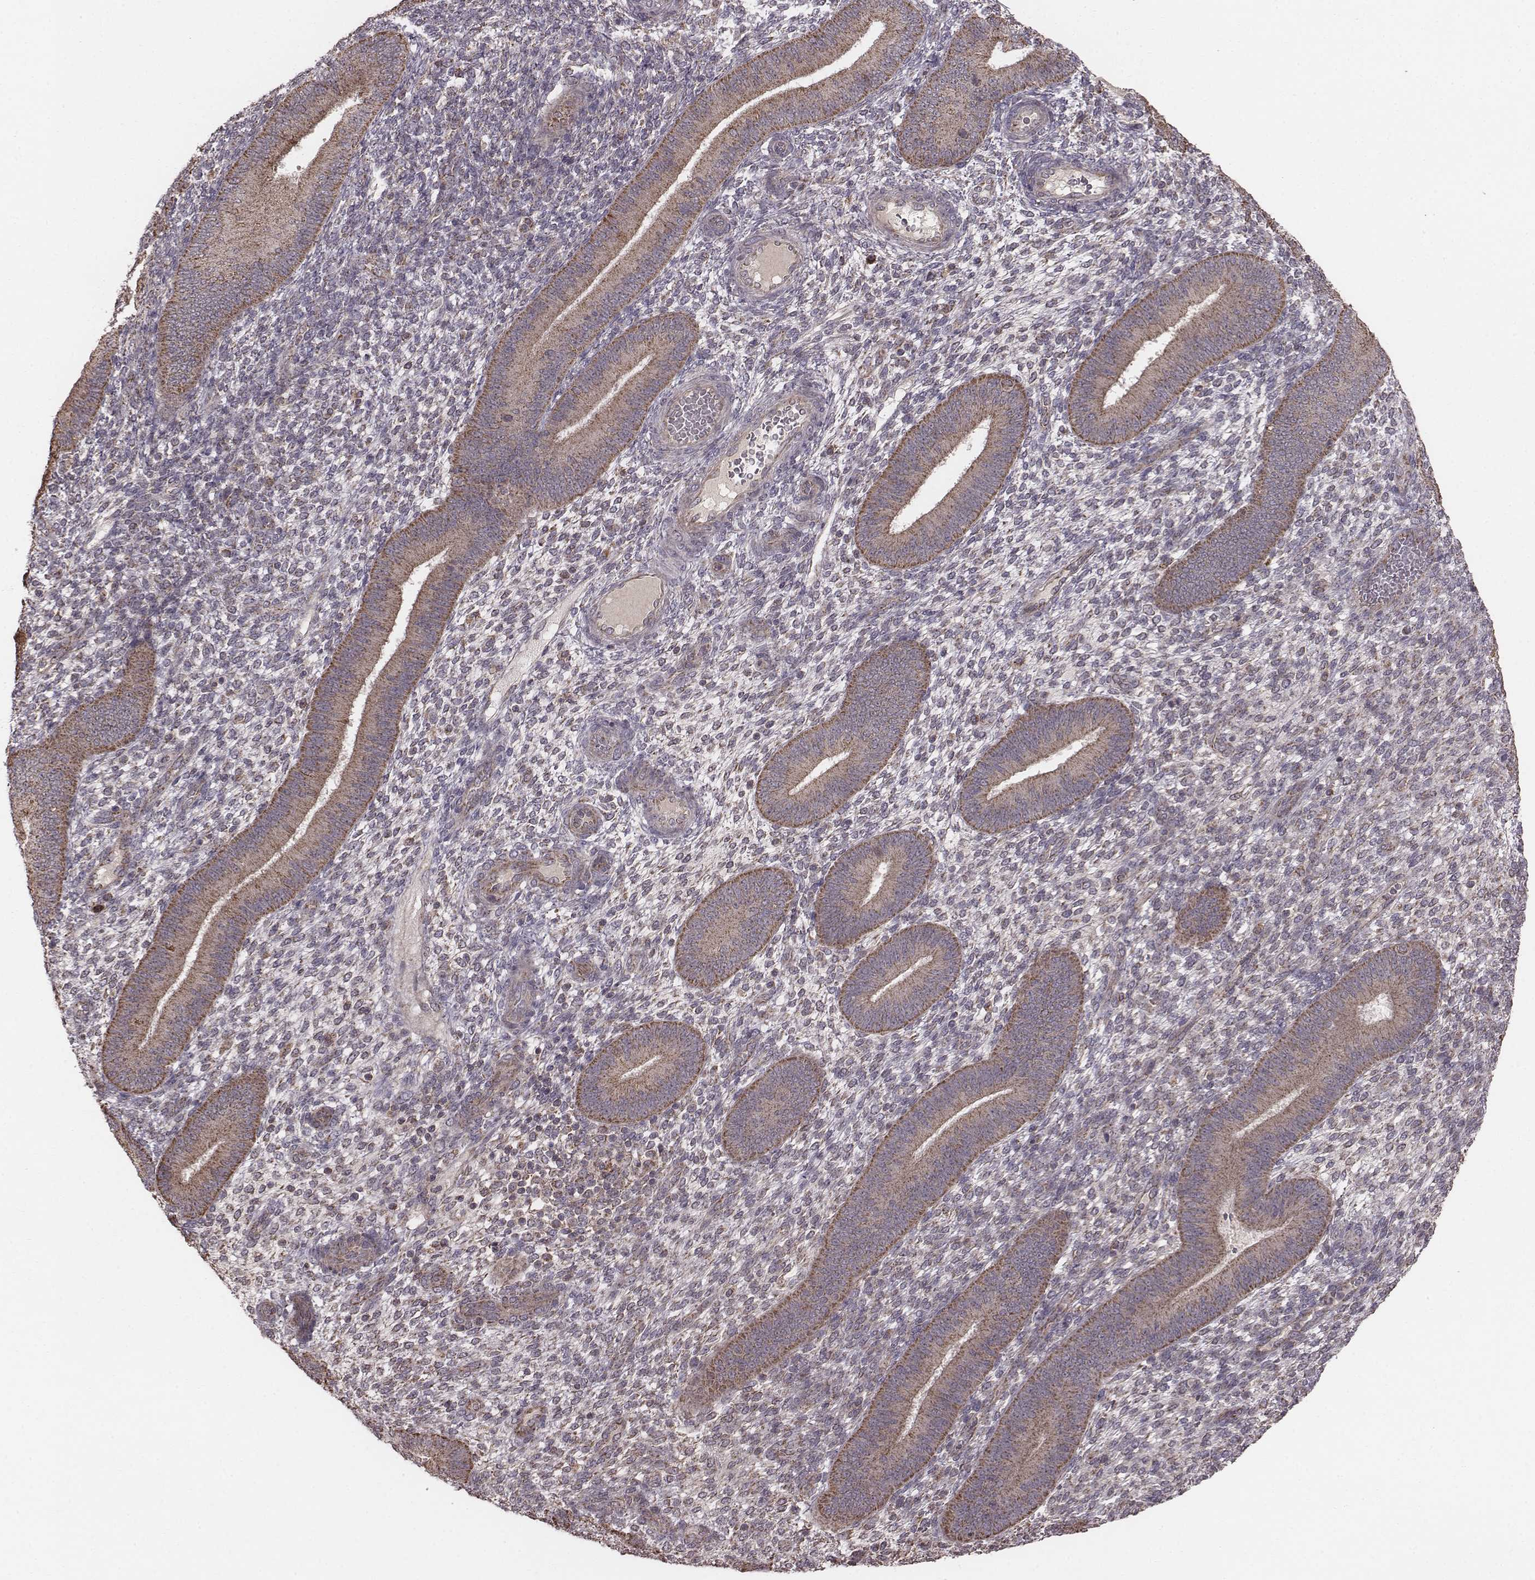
{"staining": {"intensity": "weak", "quantity": ">75%", "location": "cytoplasmic/membranous"}, "tissue": "endometrium", "cell_type": "Cells in endometrial stroma", "image_type": "normal", "snomed": [{"axis": "morphology", "description": "Normal tissue, NOS"}, {"axis": "topography", "description": "Endometrium"}], "caption": "Protein staining shows weak cytoplasmic/membranous expression in about >75% of cells in endometrial stroma in unremarkable endometrium.", "gene": "PDCD2L", "patient": {"sex": "female", "age": 39}}